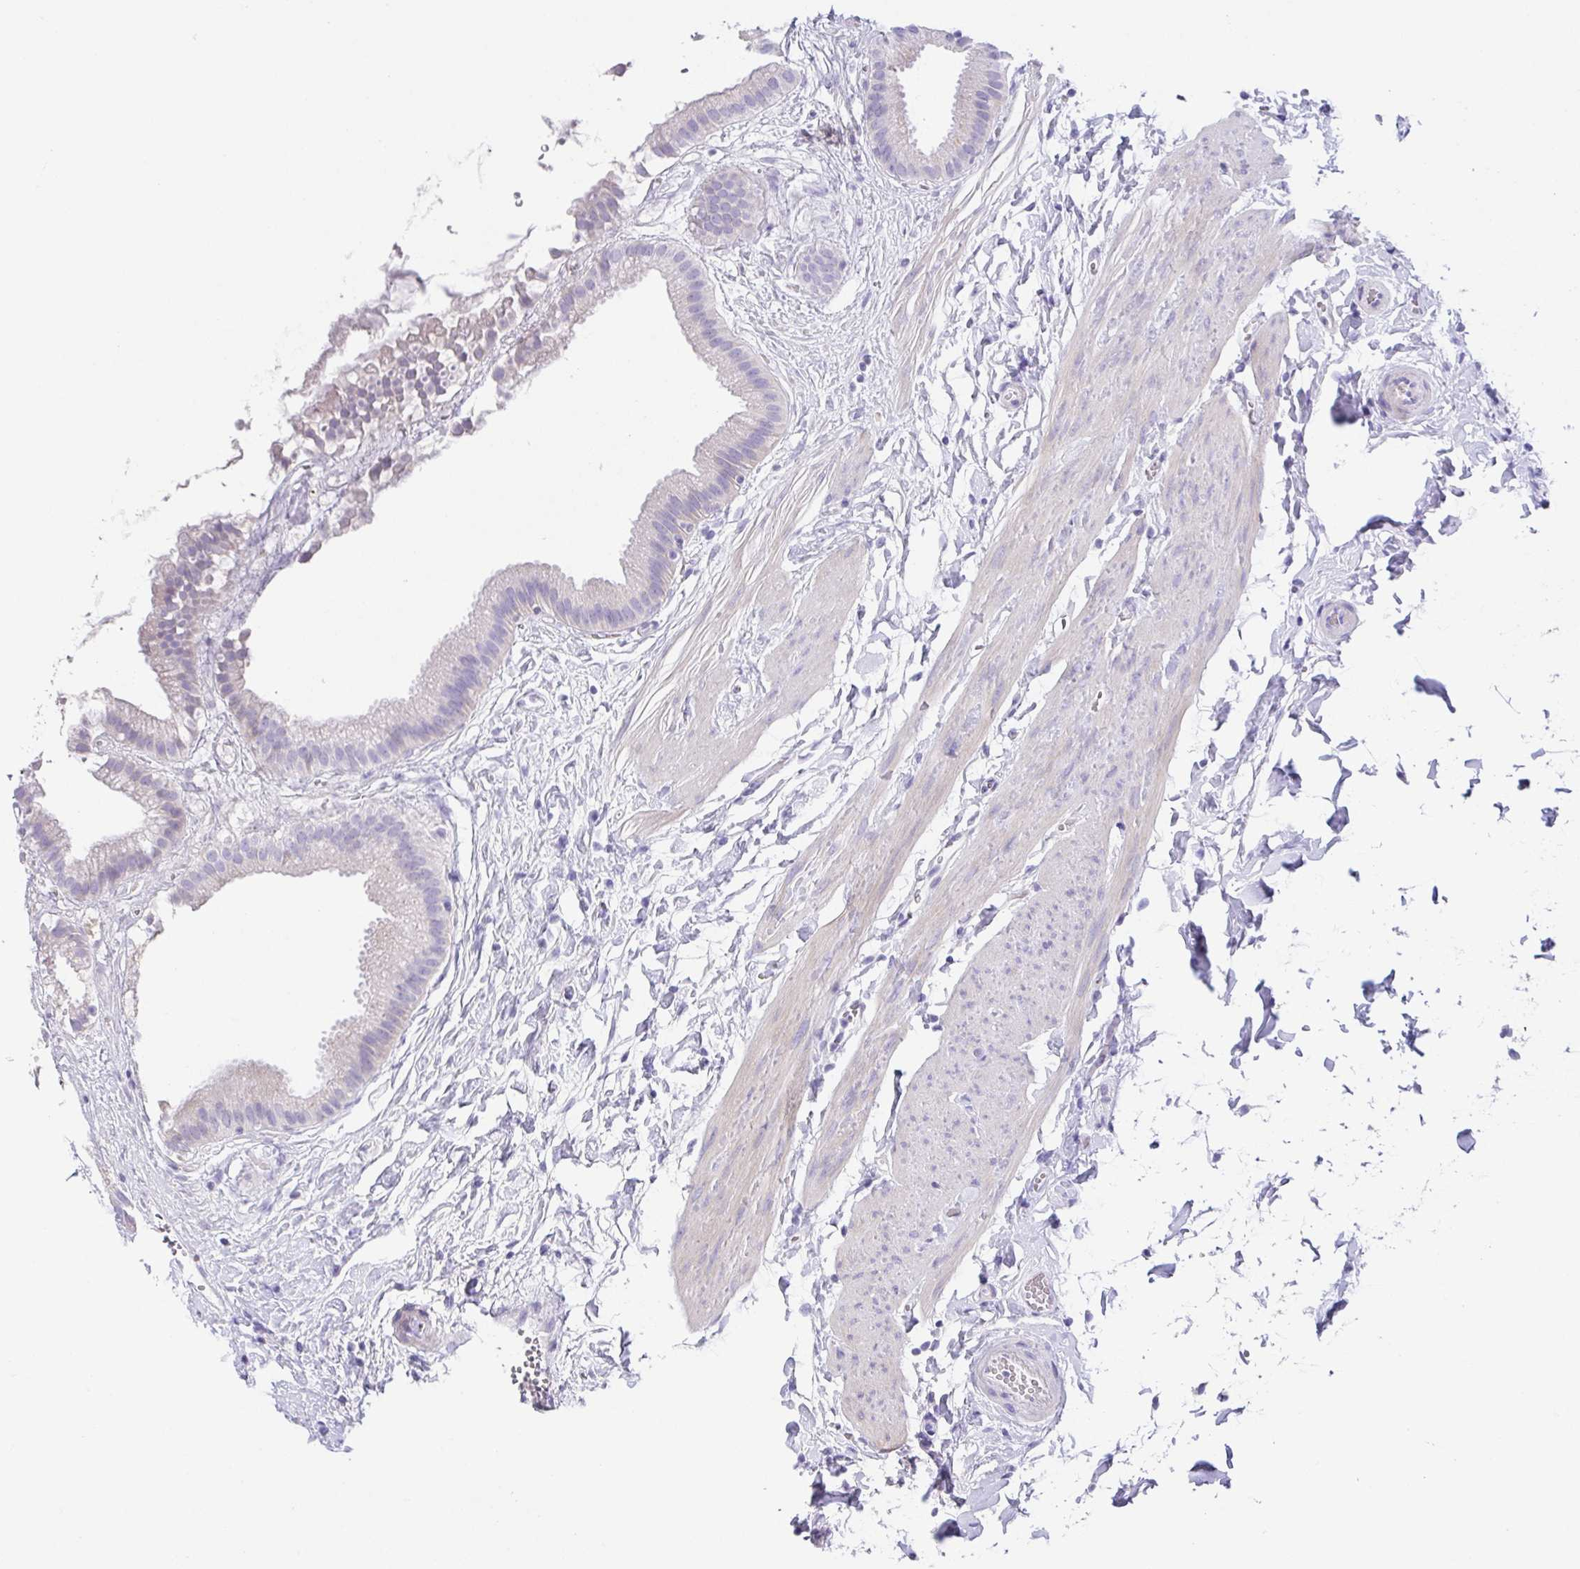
{"staining": {"intensity": "negative", "quantity": "none", "location": "none"}, "tissue": "gallbladder", "cell_type": "Glandular cells", "image_type": "normal", "snomed": [{"axis": "morphology", "description": "Normal tissue, NOS"}, {"axis": "topography", "description": "Gallbladder"}], "caption": "This is a image of immunohistochemistry staining of normal gallbladder, which shows no positivity in glandular cells.", "gene": "HAPLN2", "patient": {"sex": "female", "age": 63}}